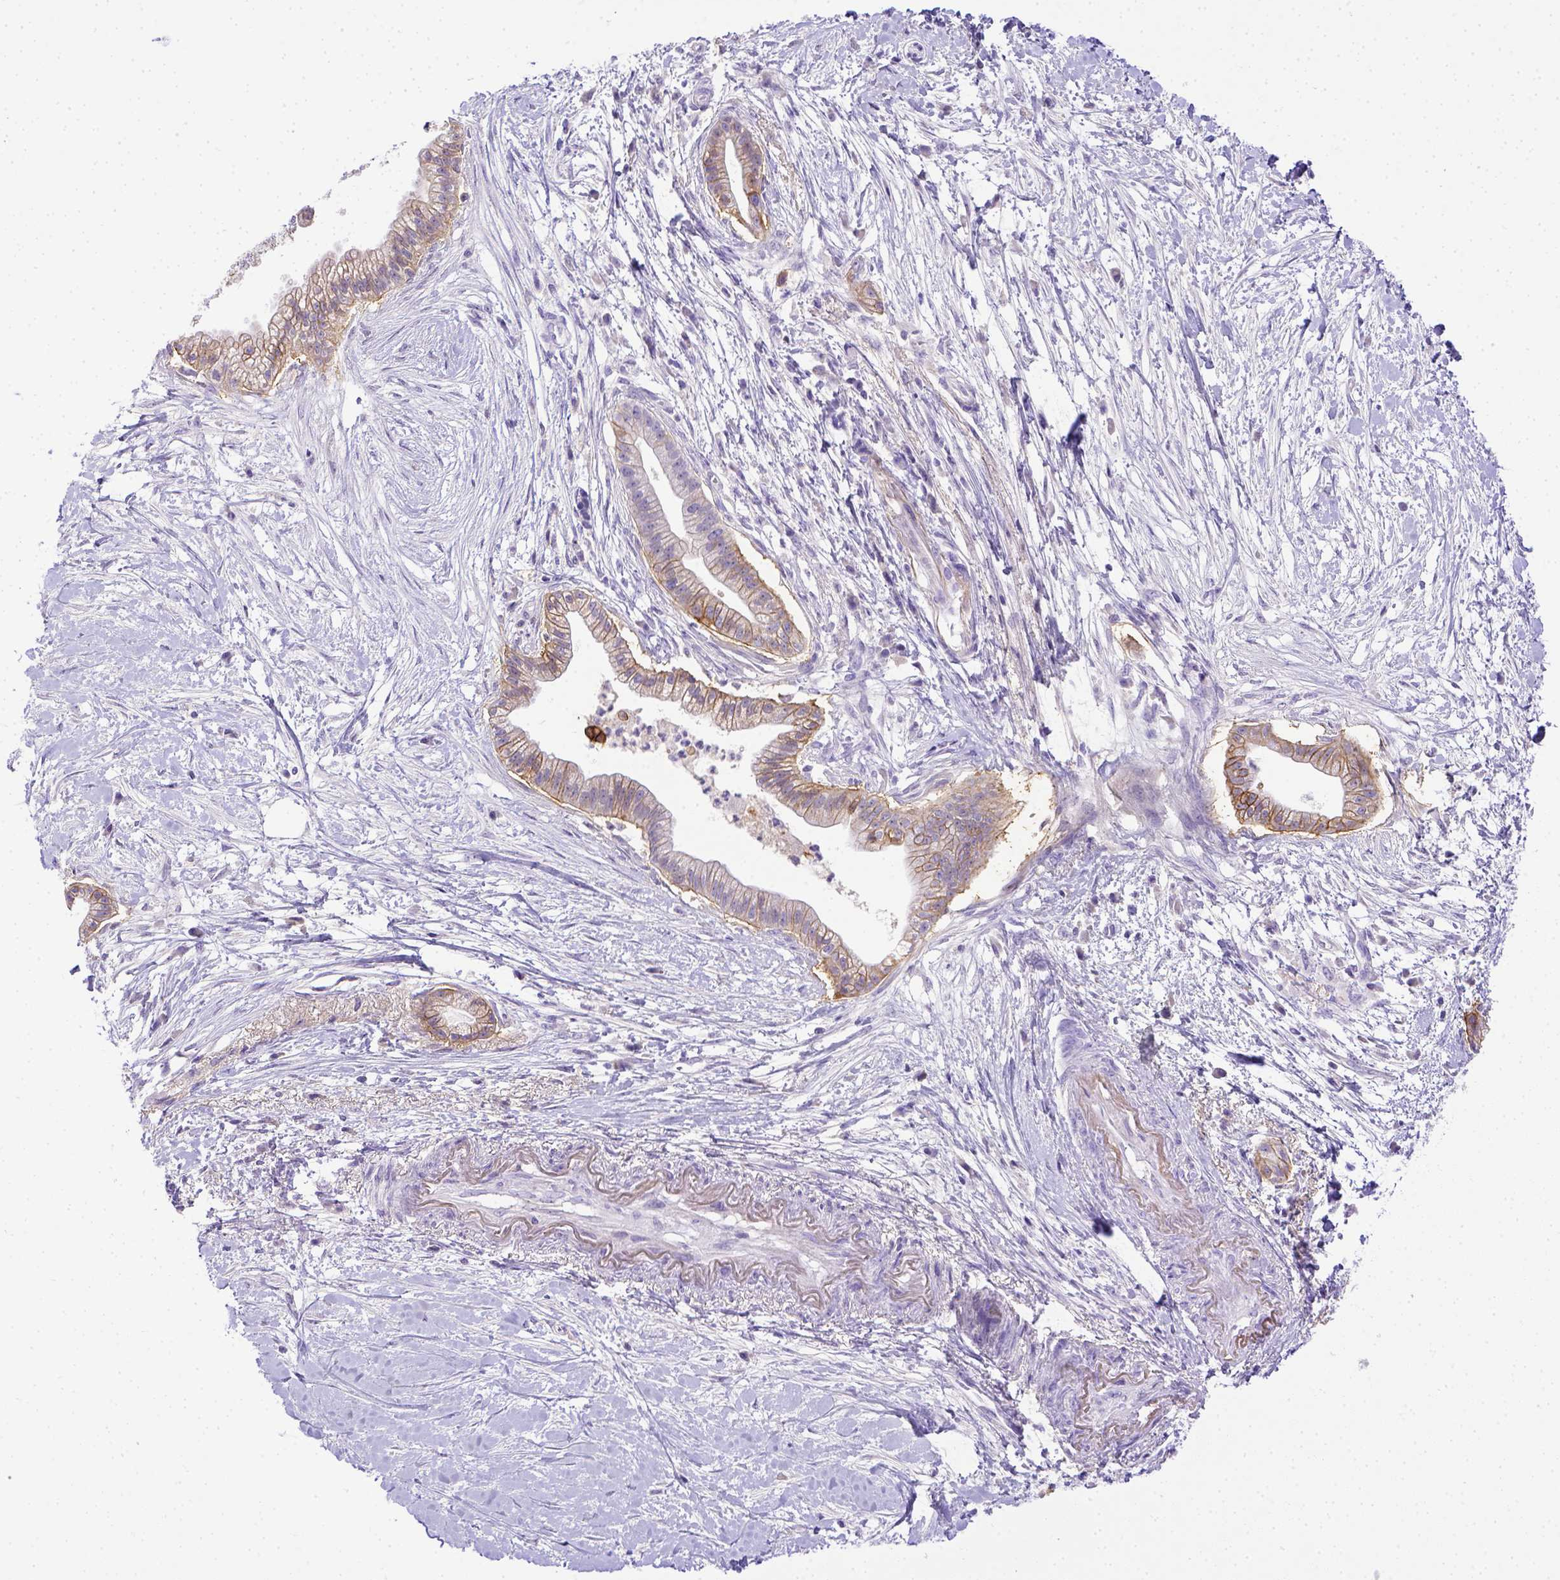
{"staining": {"intensity": "moderate", "quantity": ">75%", "location": "cytoplasmic/membranous"}, "tissue": "pancreatic cancer", "cell_type": "Tumor cells", "image_type": "cancer", "snomed": [{"axis": "morphology", "description": "Normal tissue, NOS"}, {"axis": "morphology", "description": "Adenocarcinoma, NOS"}, {"axis": "topography", "description": "Lymph node"}, {"axis": "topography", "description": "Pancreas"}], "caption": "Protein staining by IHC displays moderate cytoplasmic/membranous expression in about >75% of tumor cells in pancreatic cancer.", "gene": "BTN1A1", "patient": {"sex": "female", "age": 58}}